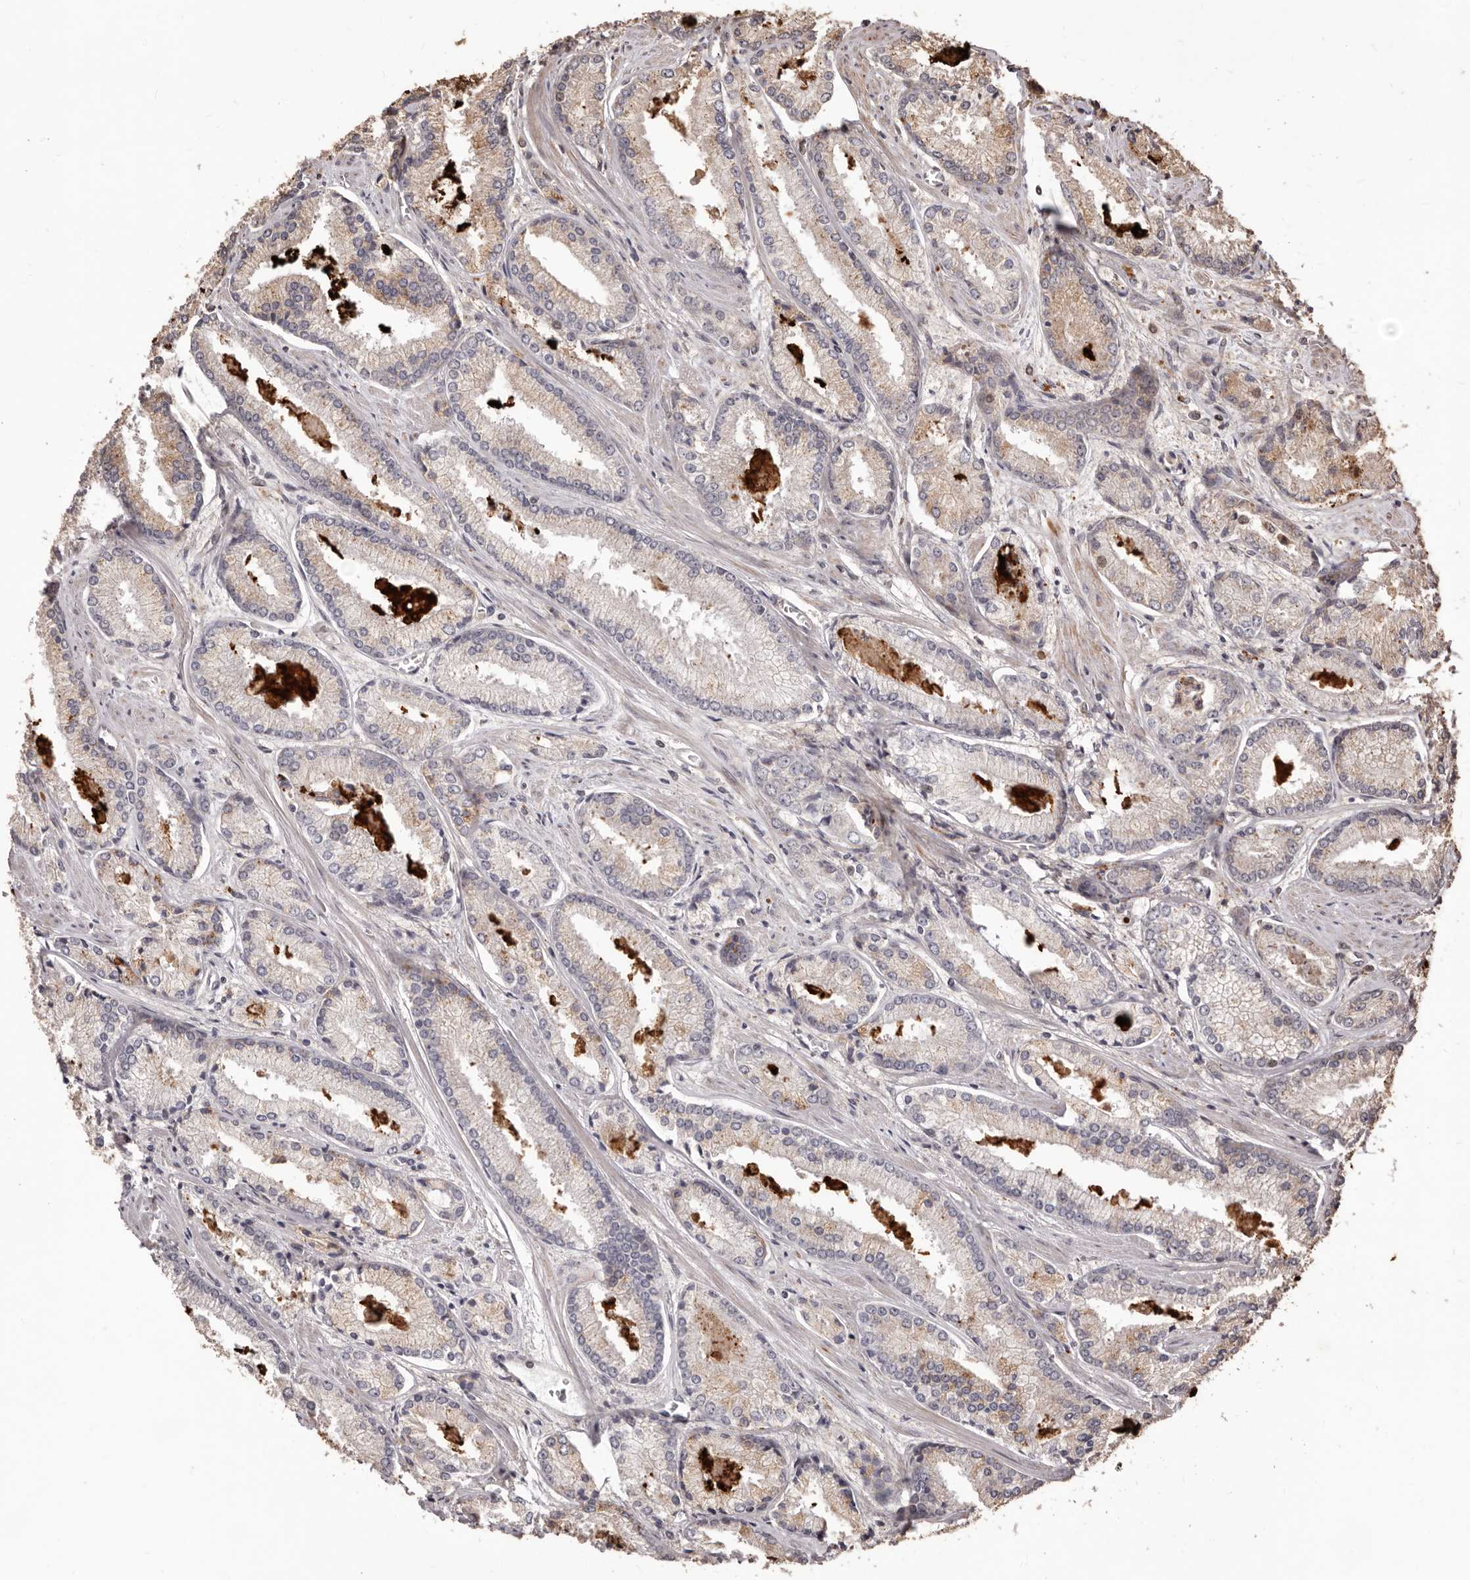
{"staining": {"intensity": "weak", "quantity": "25%-75%", "location": "cytoplasmic/membranous"}, "tissue": "prostate cancer", "cell_type": "Tumor cells", "image_type": "cancer", "snomed": [{"axis": "morphology", "description": "Adenocarcinoma, Low grade"}, {"axis": "topography", "description": "Prostate"}], "caption": "Protein analysis of prostate adenocarcinoma (low-grade) tissue displays weak cytoplasmic/membranous positivity in approximately 25%-75% of tumor cells.", "gene": "MTO1", "patient": {"sex": "male", "age": 54}}